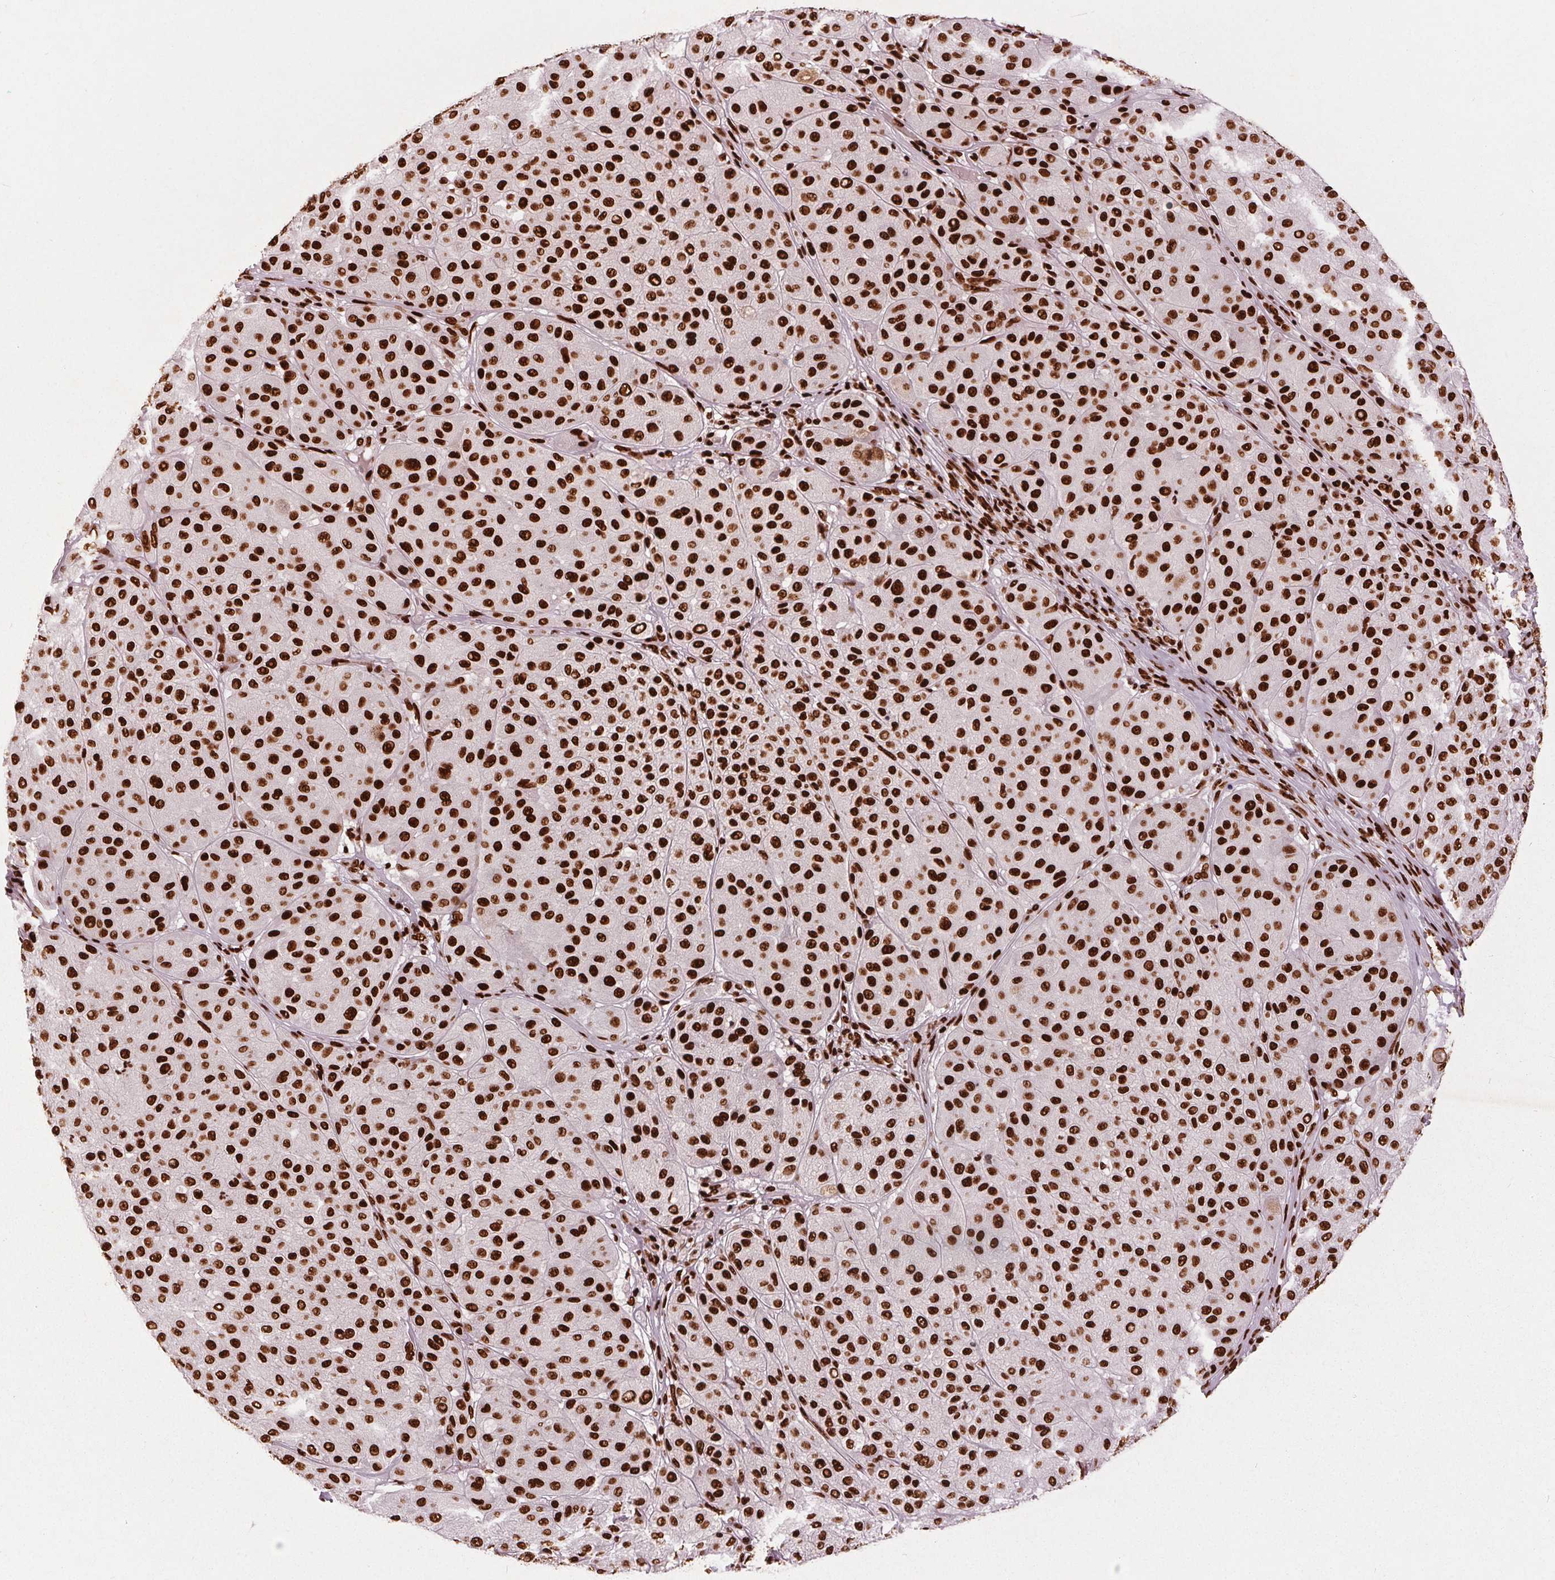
{"staining": {"intensity": "strong", "quantity": ">75%", "location": "nuclear"}, "tissue": "melanoma", "cell_type": "Tumor cells", "image_type": "cancer", "snomed": [{"axis": "morphology", "description": "Malignant melanoma, Metastatic site"}, {"axis": "topography", "description": "Smooth muscle"}], "caption": "Immunohistochemistry image of neoplastic tissue: human malignant melanoma (metastatic site) stained using IHC demonstrates high levels of strong protein expression localized specifically in the nuclear of tumor cells, appearing as a nuclear brown color.", "gene": "BRD4", "patient": {"sex": "male", "age": 41}}